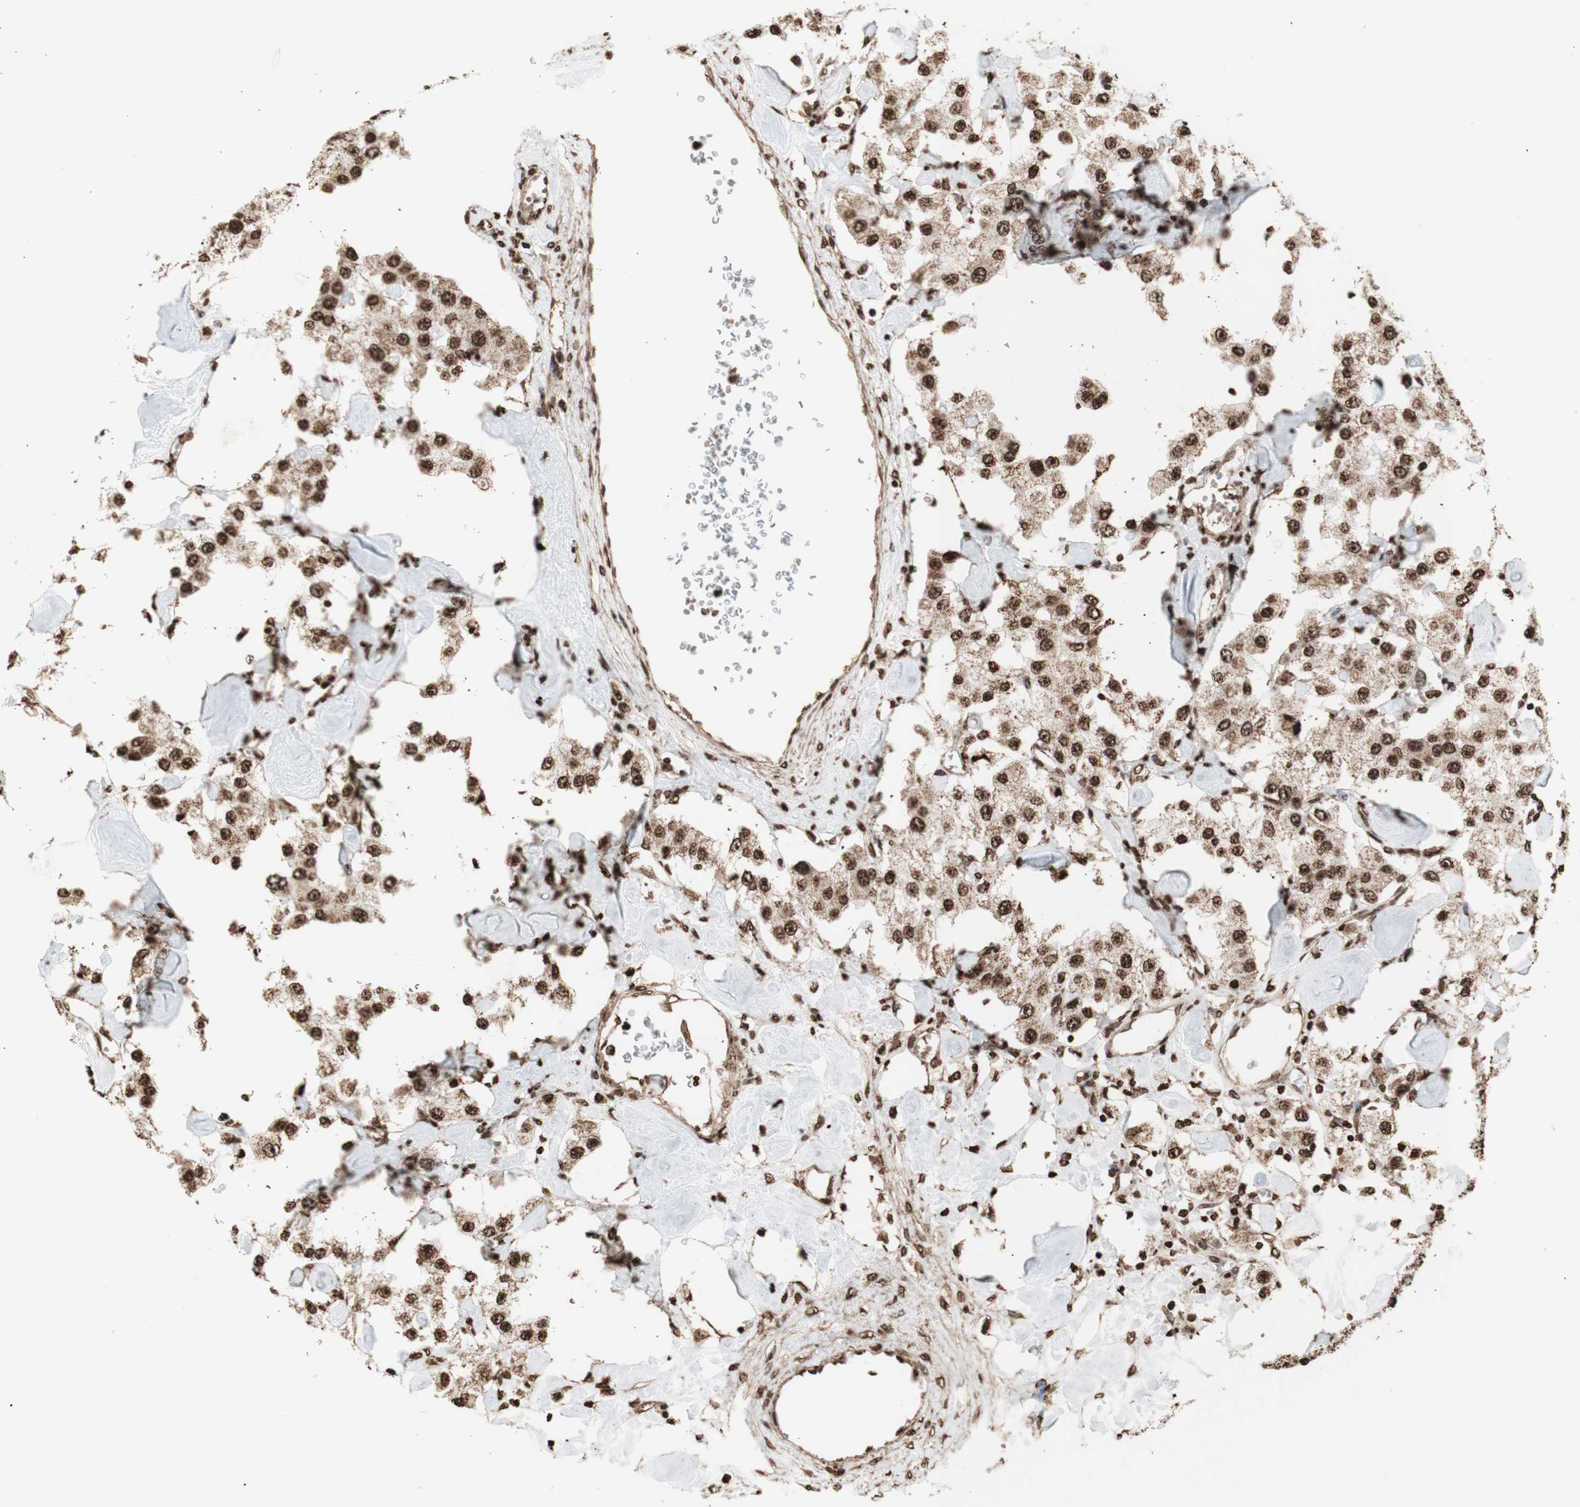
{"staining": {"intensity": "strong", "quantity": ">75%", "location": "cytoplasmic/membranous,nuclear"}, "tissue": "carcinoid", "cell_type": "Tumor cells", "image_type": "cancer", "snomed": [{"axis": "morphology", "description": "Carcinoid, malignant, NOS"}, {"axis": "topography", "description": "Pancreas"}], "caption": "Tumor cells show strong cytoplasmic/membranous and nuclear staining in approximately >75% of cells in malignant carcinoid.", "gene": "SNAI2", "patient": {"sex": "male", "age": 41}}